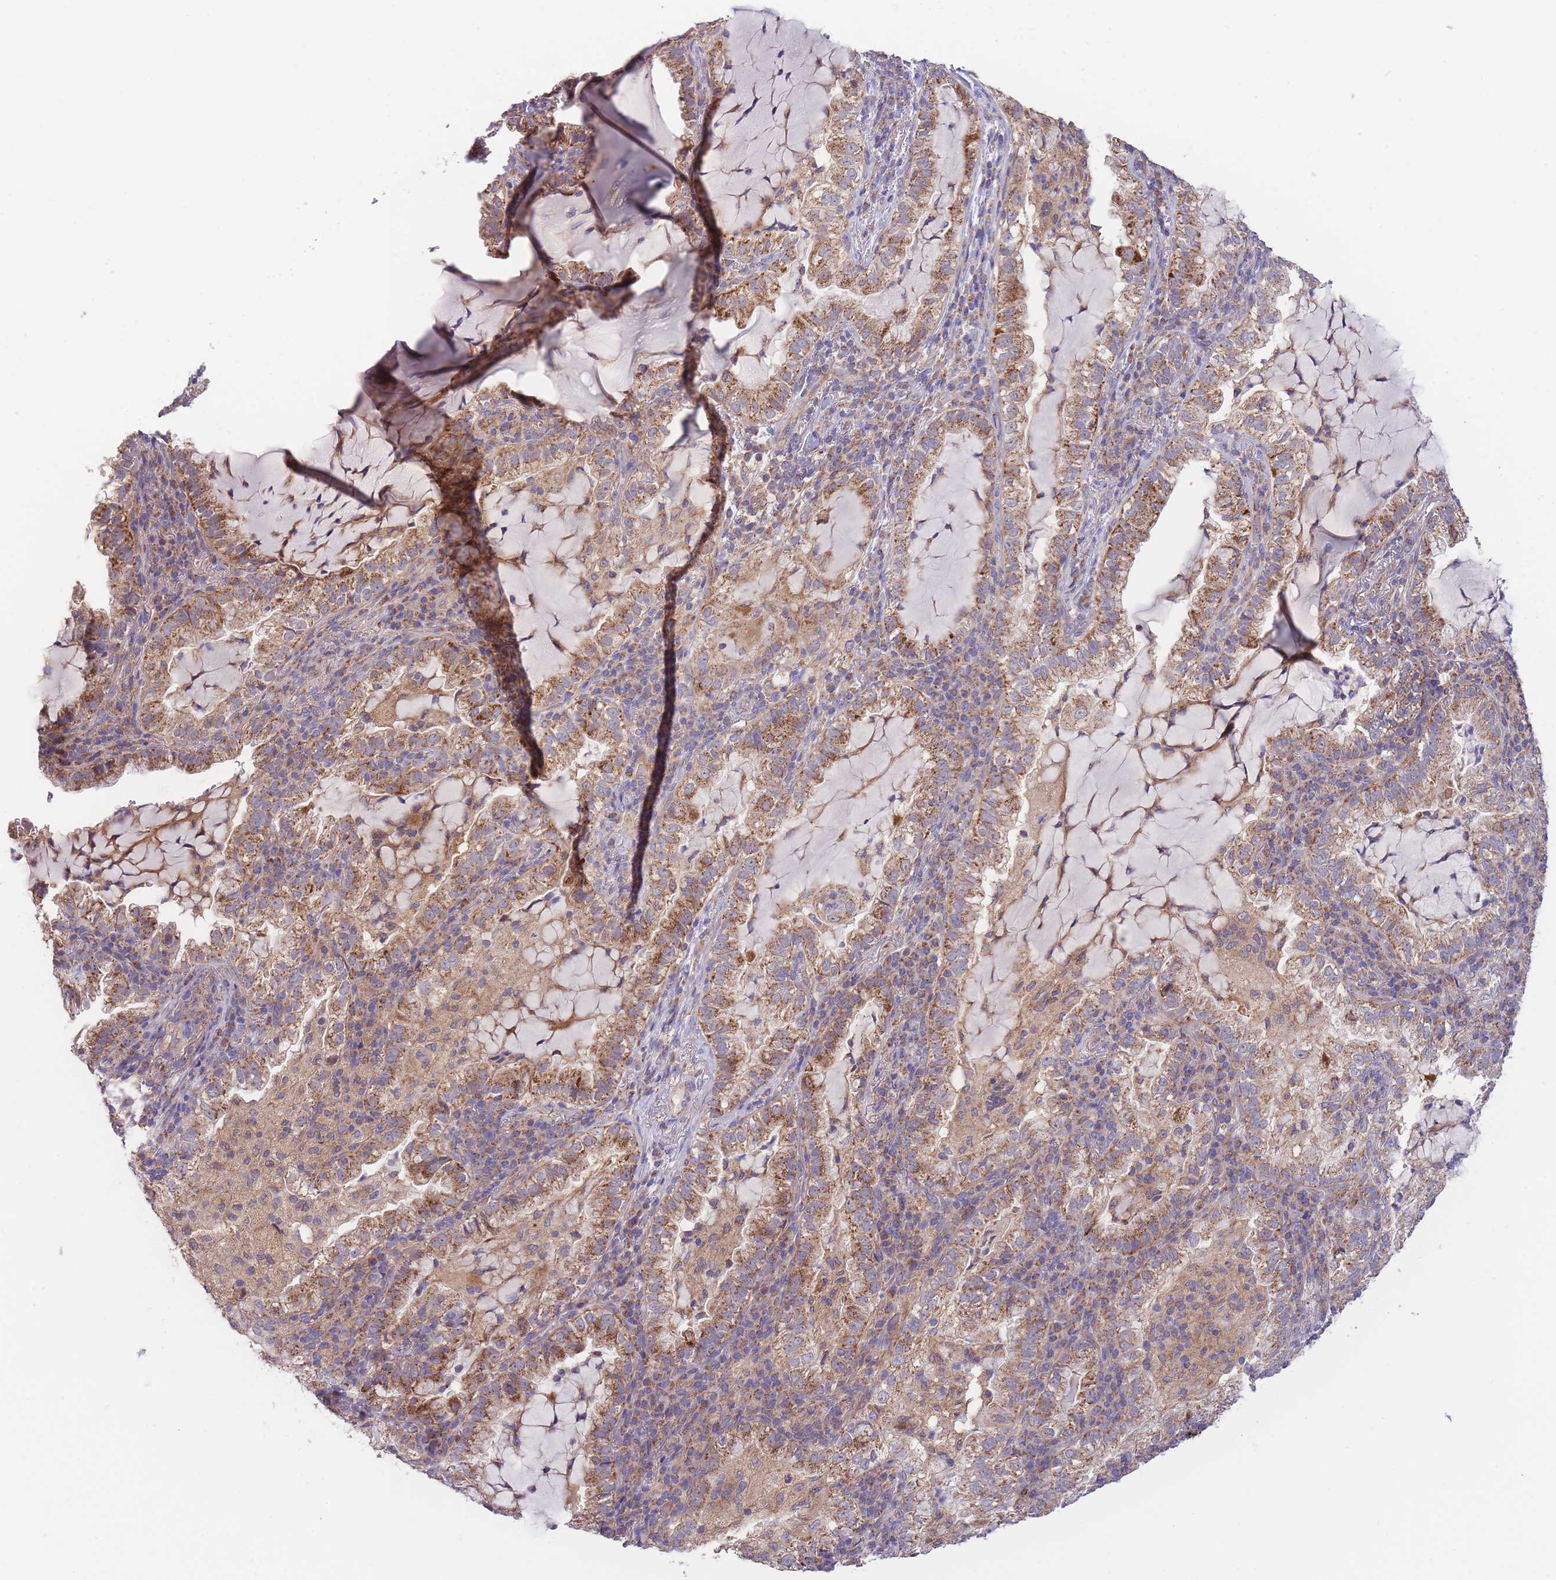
{"staining": {"intensity": "moderate", "quantity": ">75%", "location": "cytoplasmic/membranous"}, "tissue": "lung cancer", "cell_type": "Tumor cells", "image_type": "cancer", "snomed": [{"axis": "morphology", "description": "Adenocarcinoma, NOS"}, {"axis": "topography", "description": "Lung"}], "caption": "This photomicrograph exhibits adenocarcinoma (lung) stained with immunohistochemistry to label a protein in brown. The cytoplasmic/membranous of tumor cells show moderate positivity for the protein. Nuclei are counter-stained blue.", "gene": "SLC25A42", "patient": {"sex": "female", "age": 73}}